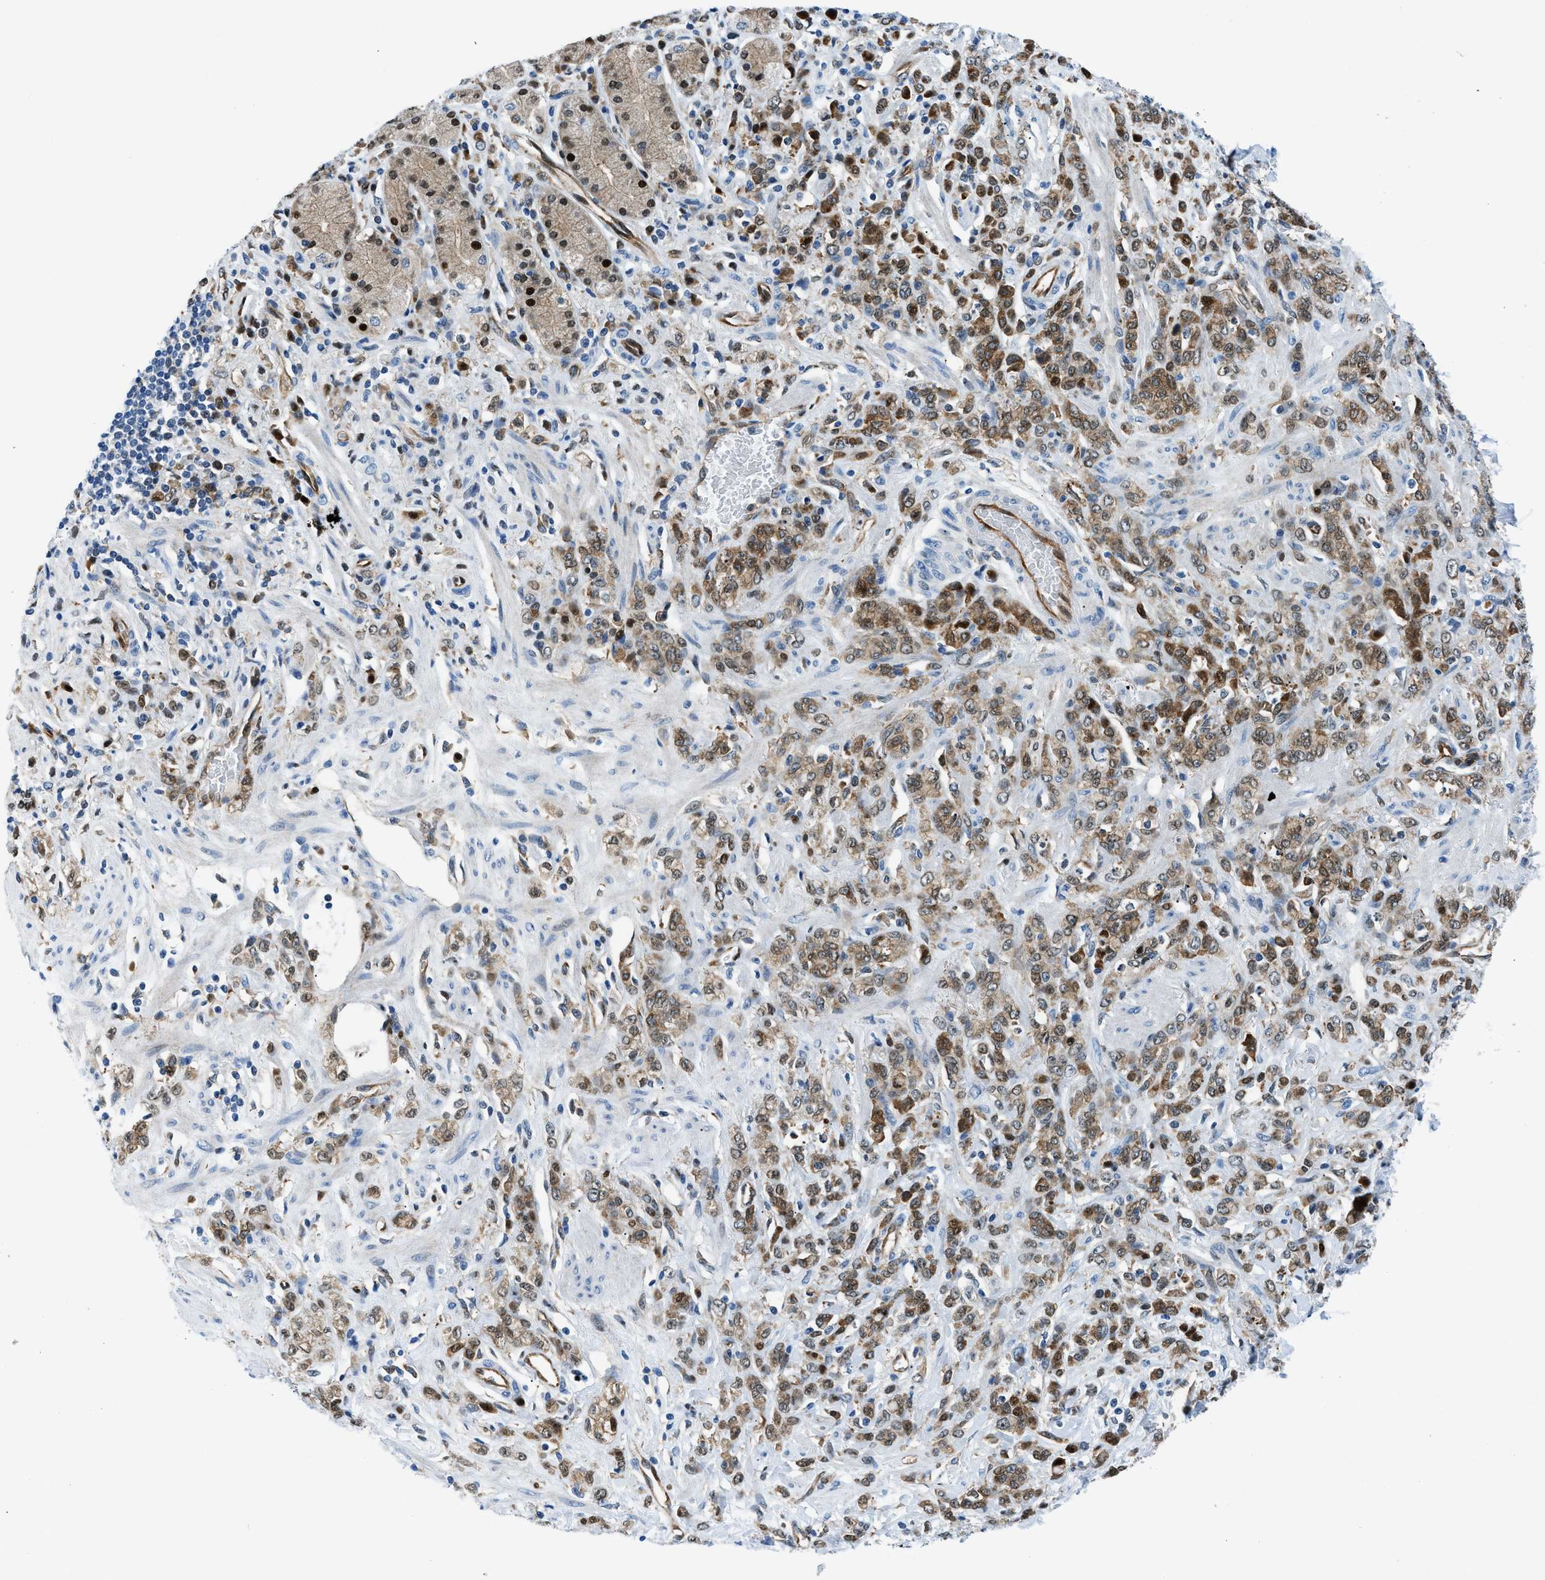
{"staining": {"intensity": "moderate", "quantity": ">75%", "location": "cytoplasmic/membranous,nuclear"}, "tissue": "stomach cancer", "cell_type": "Tumor cells", "image_type": "cancer", "snomed": [{"axis": "morphology", "description": "Normal tissue, NOS"}, {"axis": "morphology", "description": "Adenocarcinoma, NOS"}, {"axis": "topography", "description": "Stomach"}], "caption": "Immunohistochemical staining of adenocarcinoma (stomach) exhibits medium levels of moderate cytoplasmic/membranous and nuclear expression in approximately >75% of tumor cells.", "gene": "YWHAE", "patient": {"sex": "male", "age": 82}}